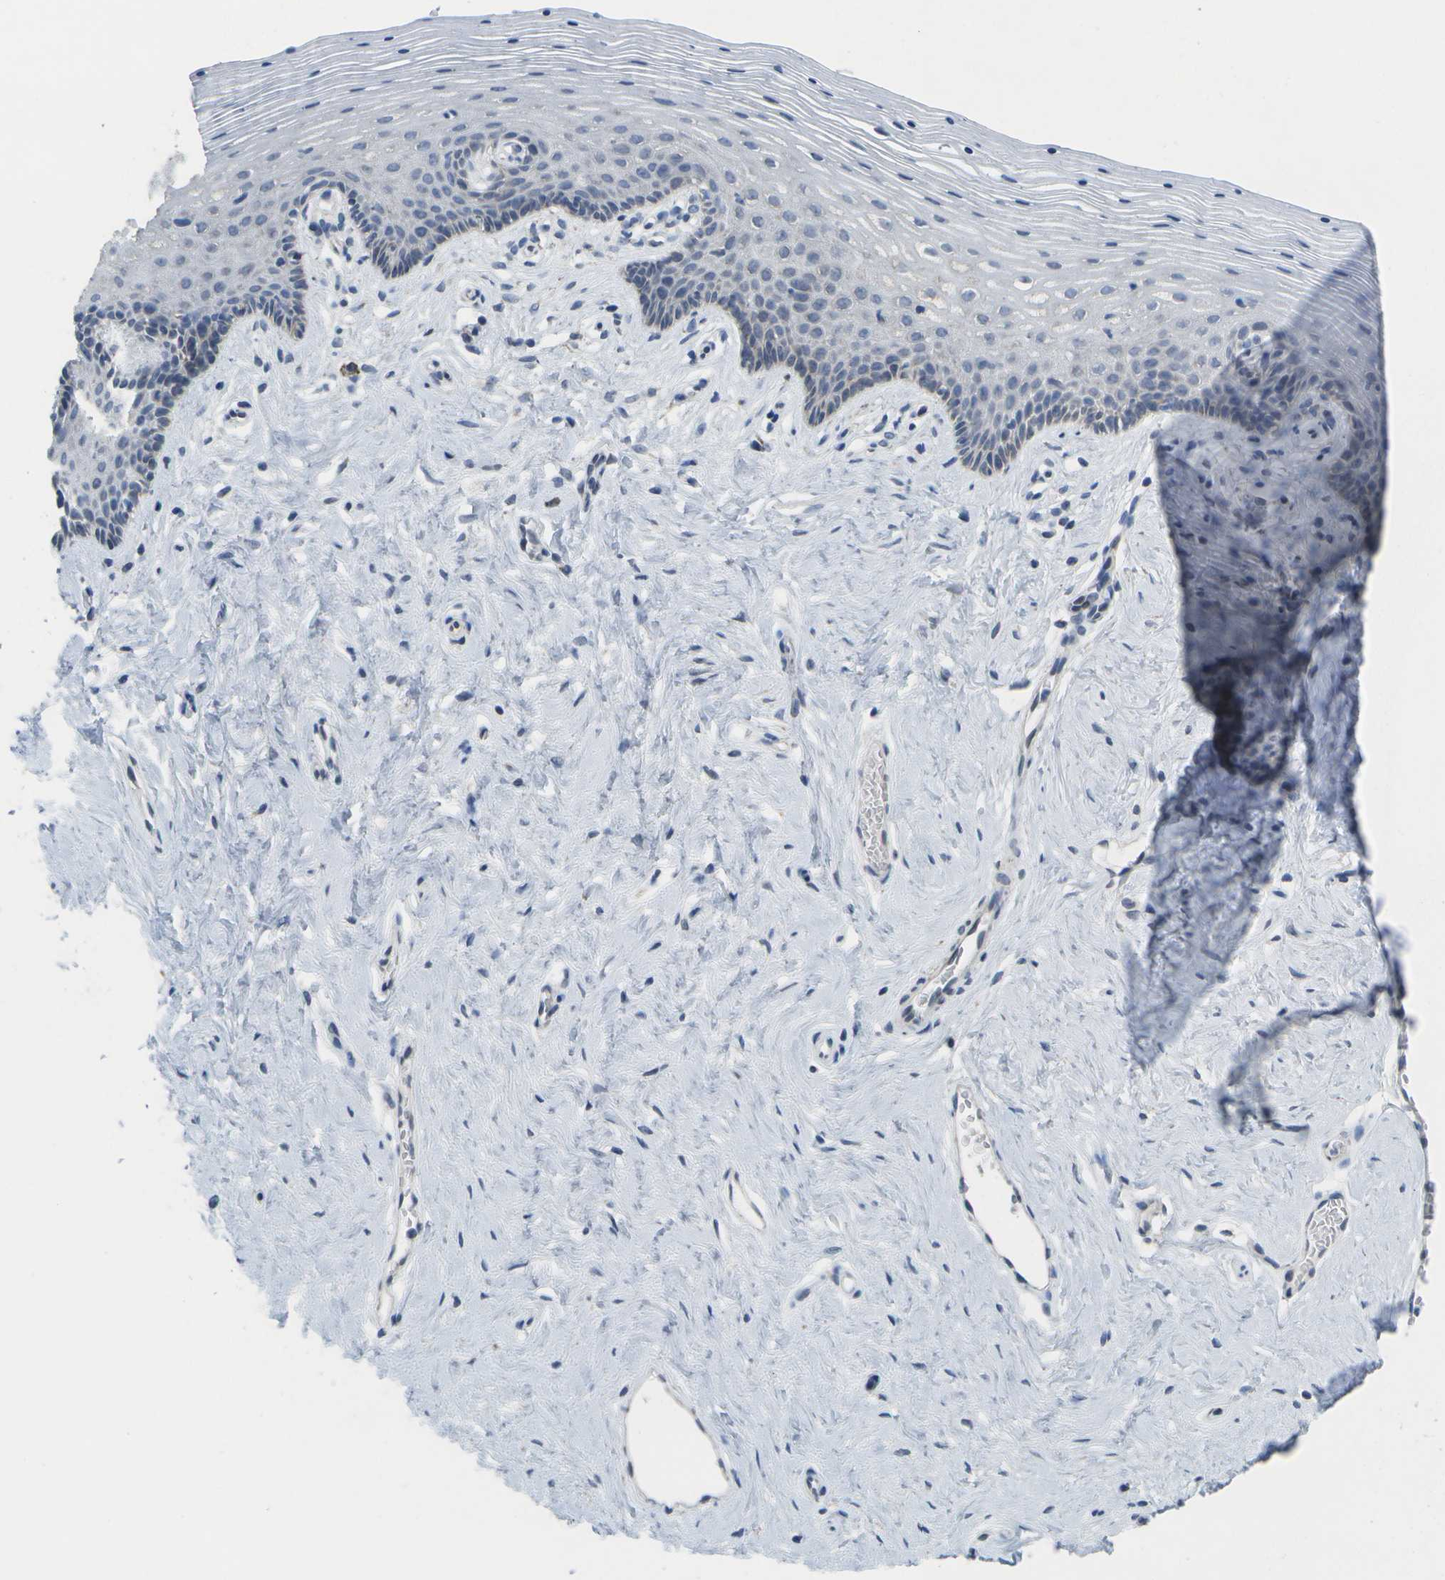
{"staining": {"intensity": "negative", "quantity": "none", "location": "none"}, "tissue": "vagina", "cell_type": "Squamous epithelial cells", "image_type": "normal", "snomed": [{"axis": "morphology", "description": "Normal tissue, NOS"}, {"axis": "topography", "description": "Vagina"}], "caption": "Squamous epithelial cells are negative for brown protein staining in unremarkable vagina. Brightfield microscopy of IHC stained with DAB (brown) and hematoxylin (blue), captured at high magnification.", "gene": "TMEM223", "patient": {"sex": "female", "age": 32}}